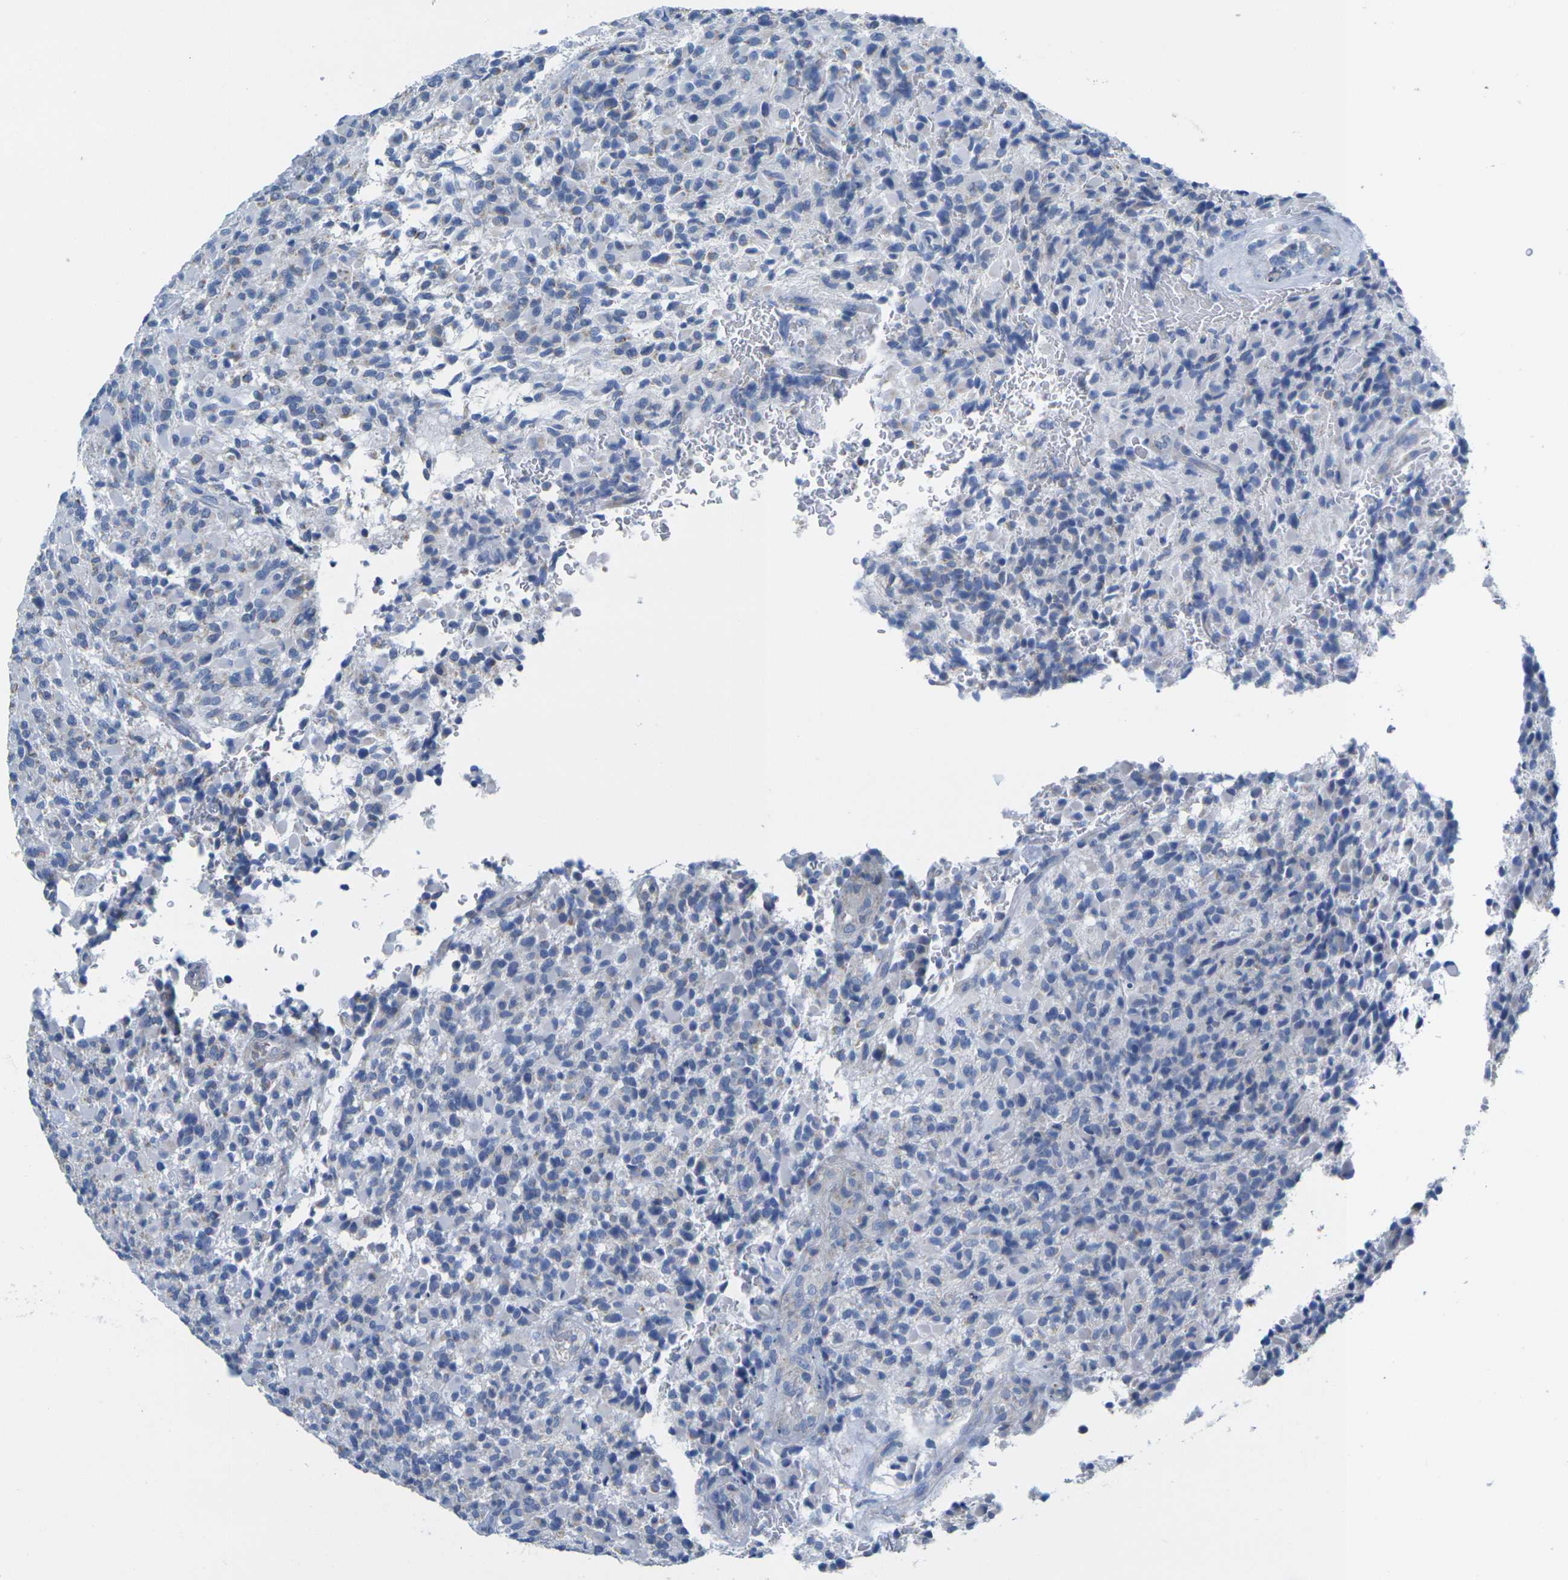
{"staining": {"intensity": "negative", "quantity": "none", "location": "none"}, "tissue": "glioma", "cell_type": "Tumor cells", "image_type": "cancer", "snomed": [{"axis": "morphology", "description": "Glioma, malignant, High grade"}, {"axis": "topography", "description": "Brain"}], "caption": "DAB immunohistochemical staining of malignant glioma (high-grade) displays no significant staining in tumor cells.", "gene": "TMEM204", "patient": {"sex": "male", "age": 71}}